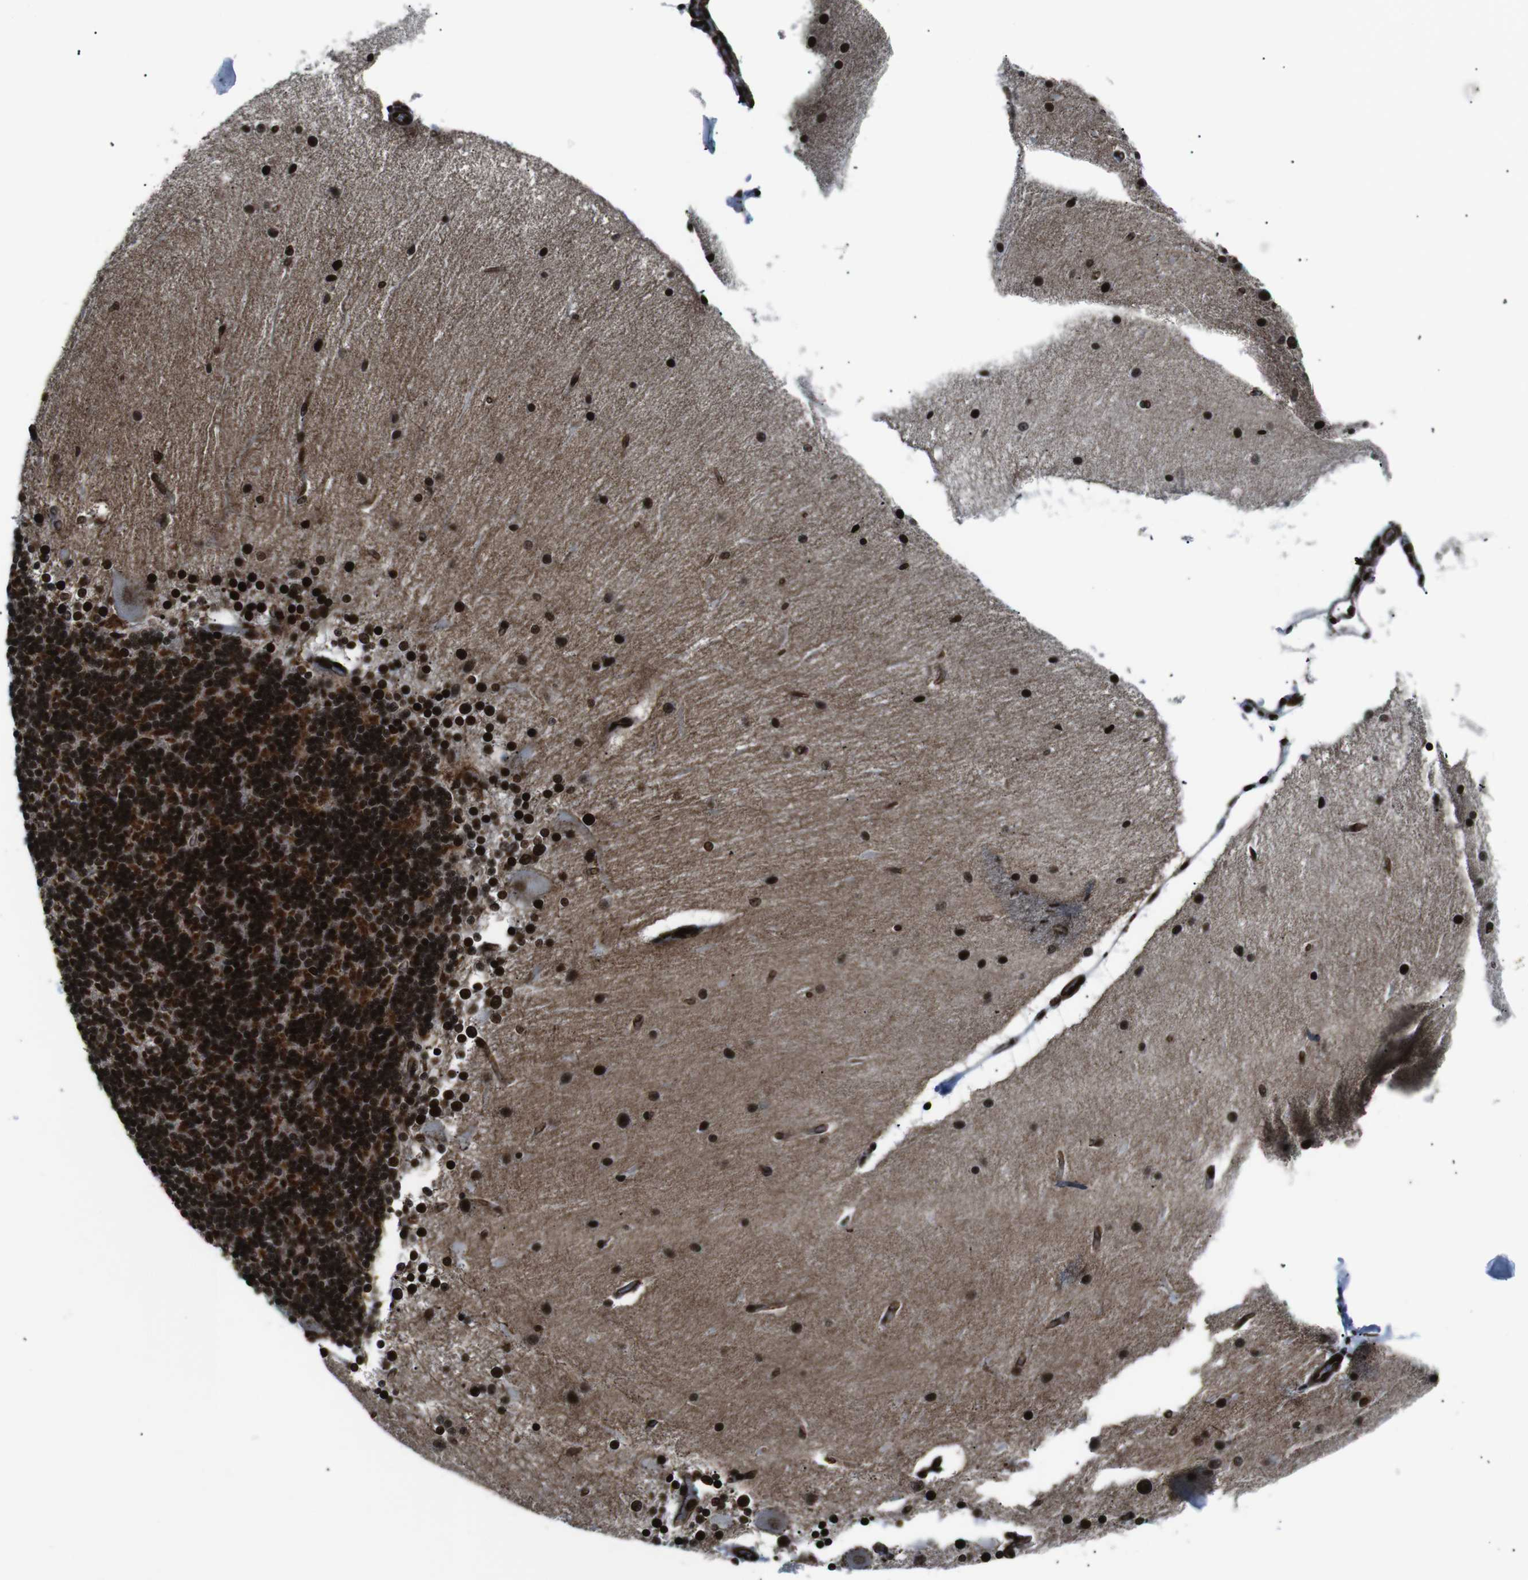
{"staining": {"intensity": "strong", "quantity": ">75%", "location": "cytoplasmic/membranous,nuclear"}, "tissue": "cerebellum", "cell_type": "Cells in granular layer", "image_type": "normal", "snomed": [{"axis": "morphology", "description": "Normal tissue, NOS"}, {"axis": "topography", "description": "Cerebellum"}], "caption": "An immunohistochemistry (IHC) photomicrograph of unremarkable tissue is shown. Protein staining in brown labels strong cytoplasmic/membranous,nuclear positivity in cerebellum within cells in granular layer.", "gene": "HNRNPU", "patient": {"sex": "female", "age": 54}}